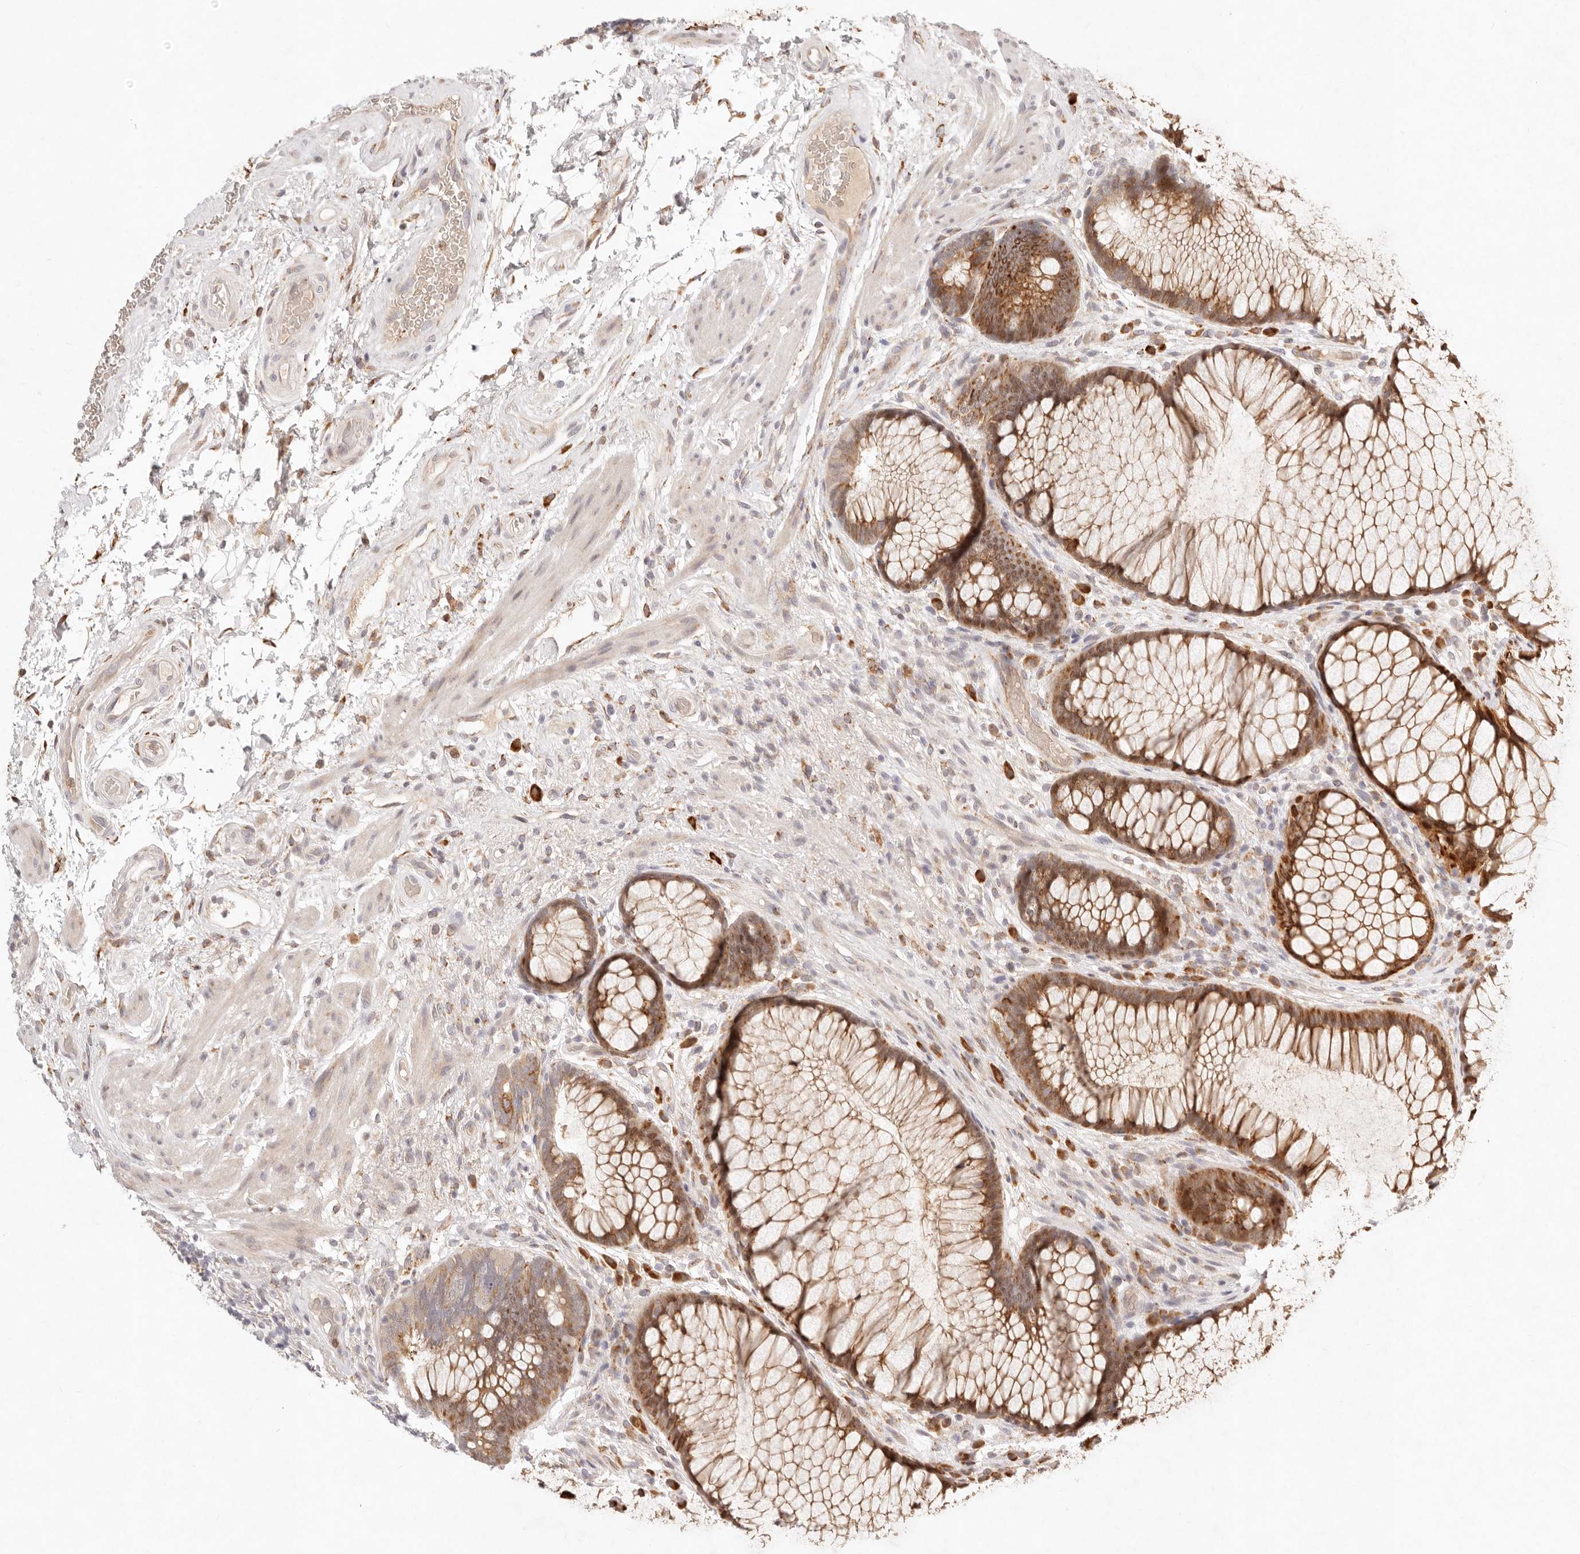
{"staining": {"intensity": "strong", "quantity": ">75%", "location": "cytoplasmic/membranous"}, "tissue": "rectum", "cell_type": "Glandular cells", "image_type": "normal", "snomed": [{"axis": "morphology", "description": "Normal tissue, NOS"}, {"axis": "topography", "description": "Rectum"}], "caption": "The histopathology image shows immunohistochemical staining of unremarkable rectum. There is strong cytoplasmic/membranous staining is present in about >75% of glandular cells. (DAB (3,3'-diaminobenzidine) IHC, brown staining for protein, blue staining for nuclei).", "gene": "C1orf127", "patient": {"sex": "male", "age": 51}}